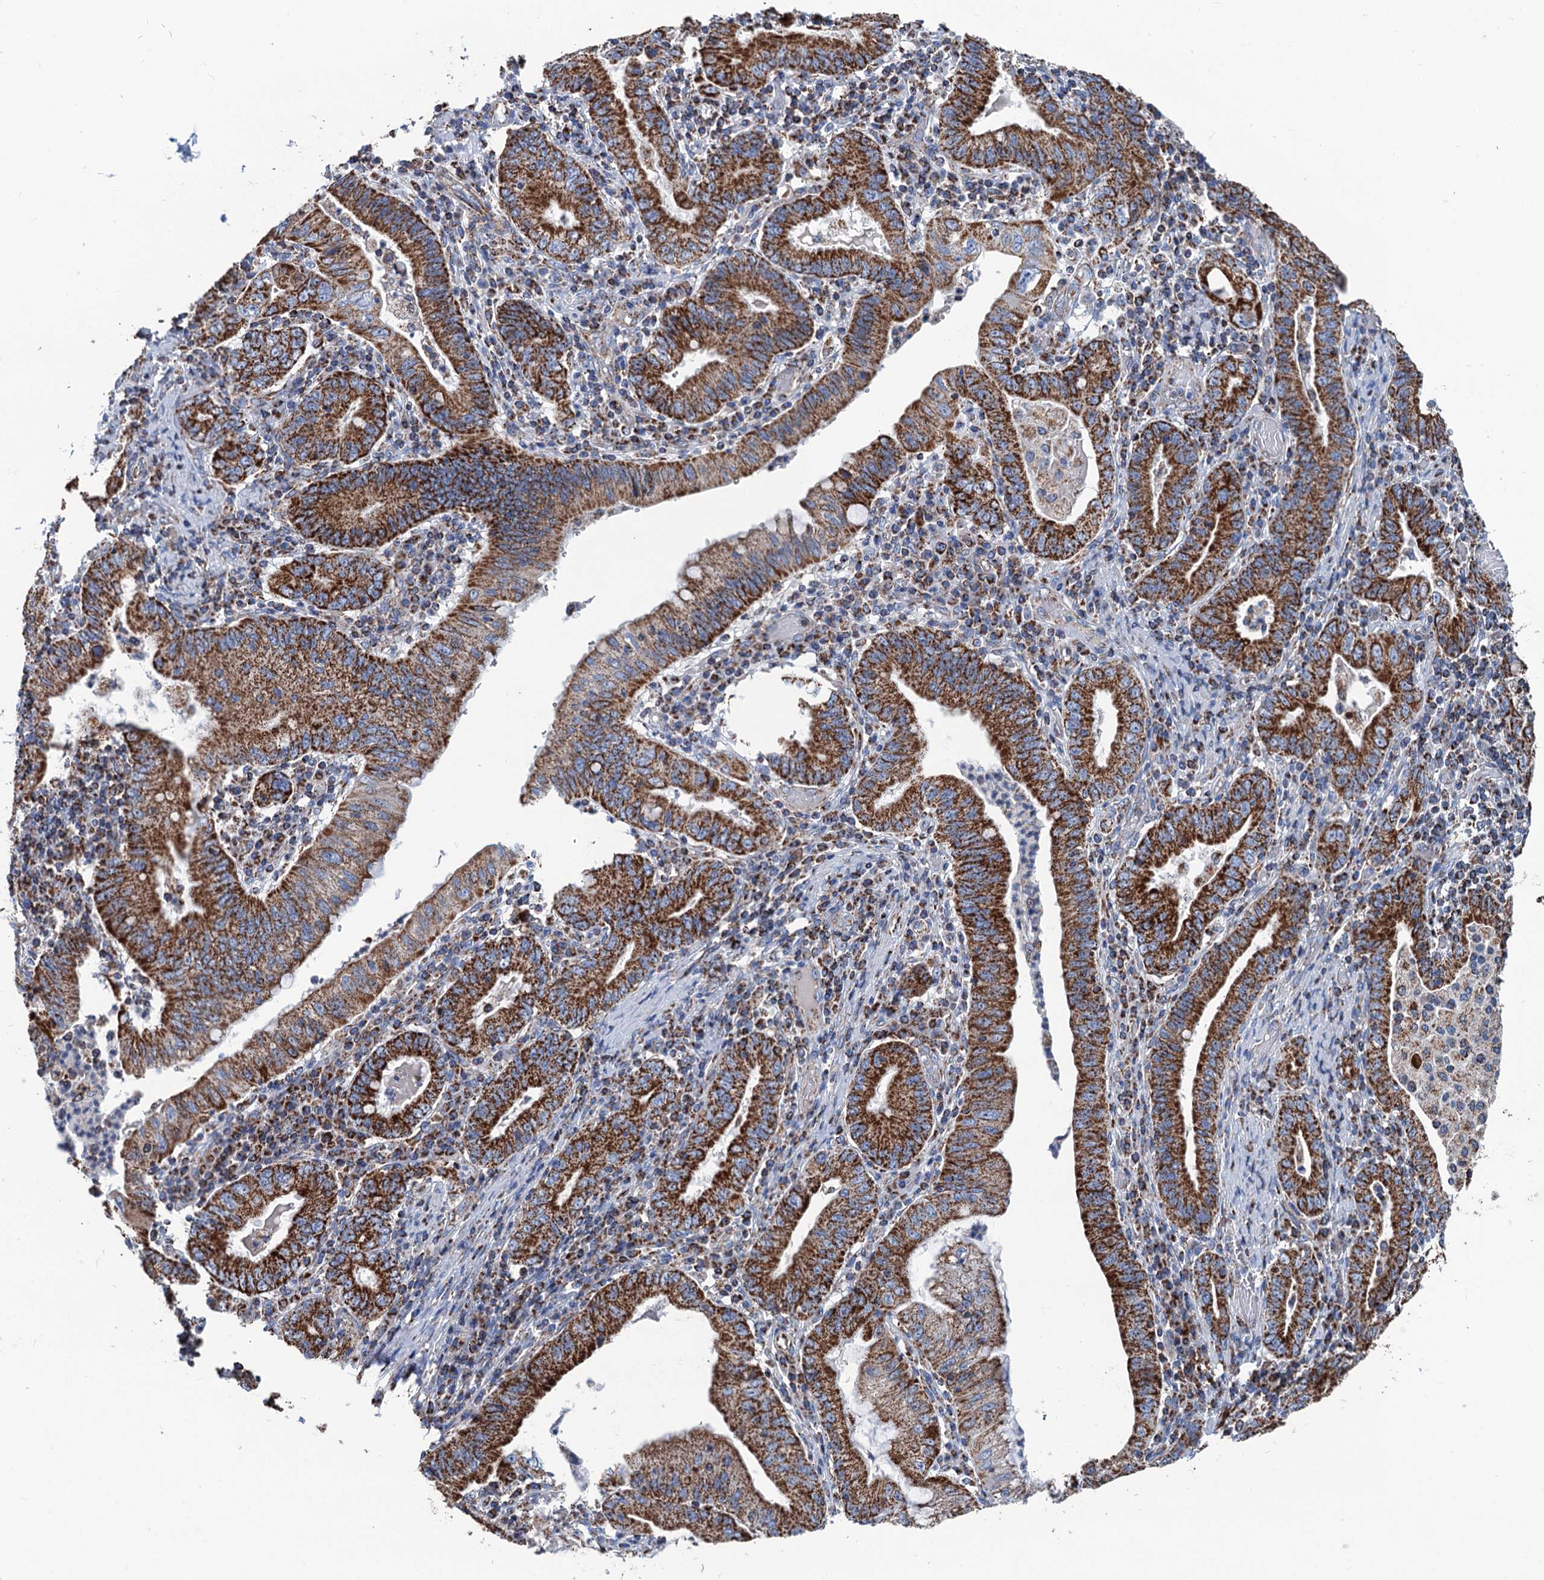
{"staining": {"intensity": "strong", "quantity": ">75%", "location": "cytoplasmic/membranous"}, "tissue": "stomach cancer", "cell_type": "Tumor cells", "image_type": "cancer", "snomed": [{"axis": "morphology", "description": "Normal tissue, NOS"}, {"axis": "morphology", "description": "Adenocarcinoma, NOS"}, {"axis": "topography", "description": "Esophagus"}, {"axis": "topography", "description": "Stomach, upper"}, {"axis": "topography", "description": "Peripheral nerve tissue"}], "caption": "This micrograph reveals IHC staining of stomach adenocarcinoma, with high strong cytoplasmic/membranous positivity in approximately >75% of tumor cells.", "gene": "IVD", "patient": {"sex": "male", "age": 62}}